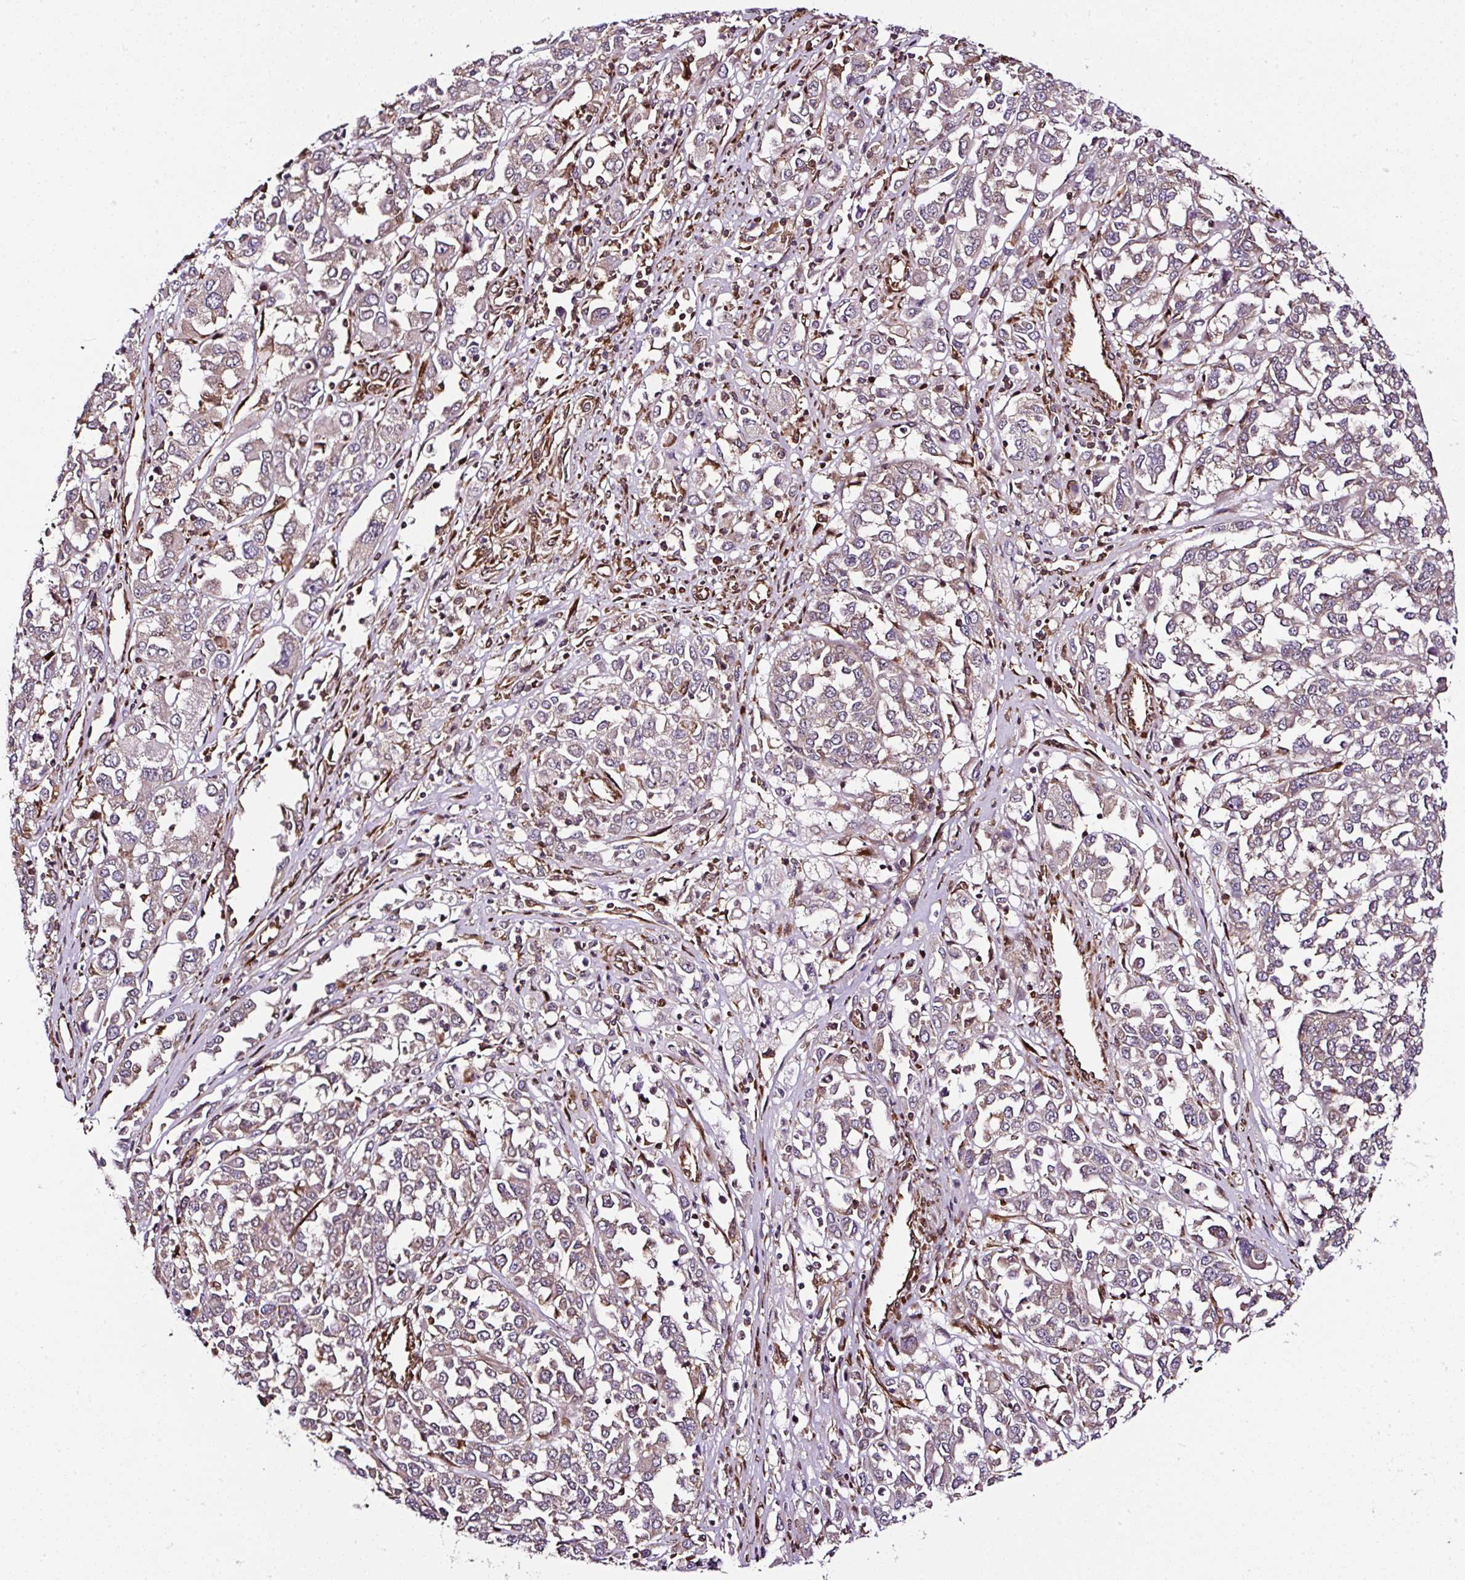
{"staining": {"intensity": "weak", "quantity": "25%-75%", "location": "cytoplasmic/membranous"}, "tissue": "melanoma", "cell_type": "Tumor cells", "image_type": "cancer", "snomed": [{"axis": "morphology", "description": "Malignant melanoma, Metastatic site"}, {"axis": "topography", "description": "Lymph node"}], "caption": "Melanoma stained with a brown dye shows weak cytoplasmic/membranous positive positivity in approximately 25%-75% of tumor cells.", "gene": "KDM4E", "patient": {"sex": "male", "age": 44}}